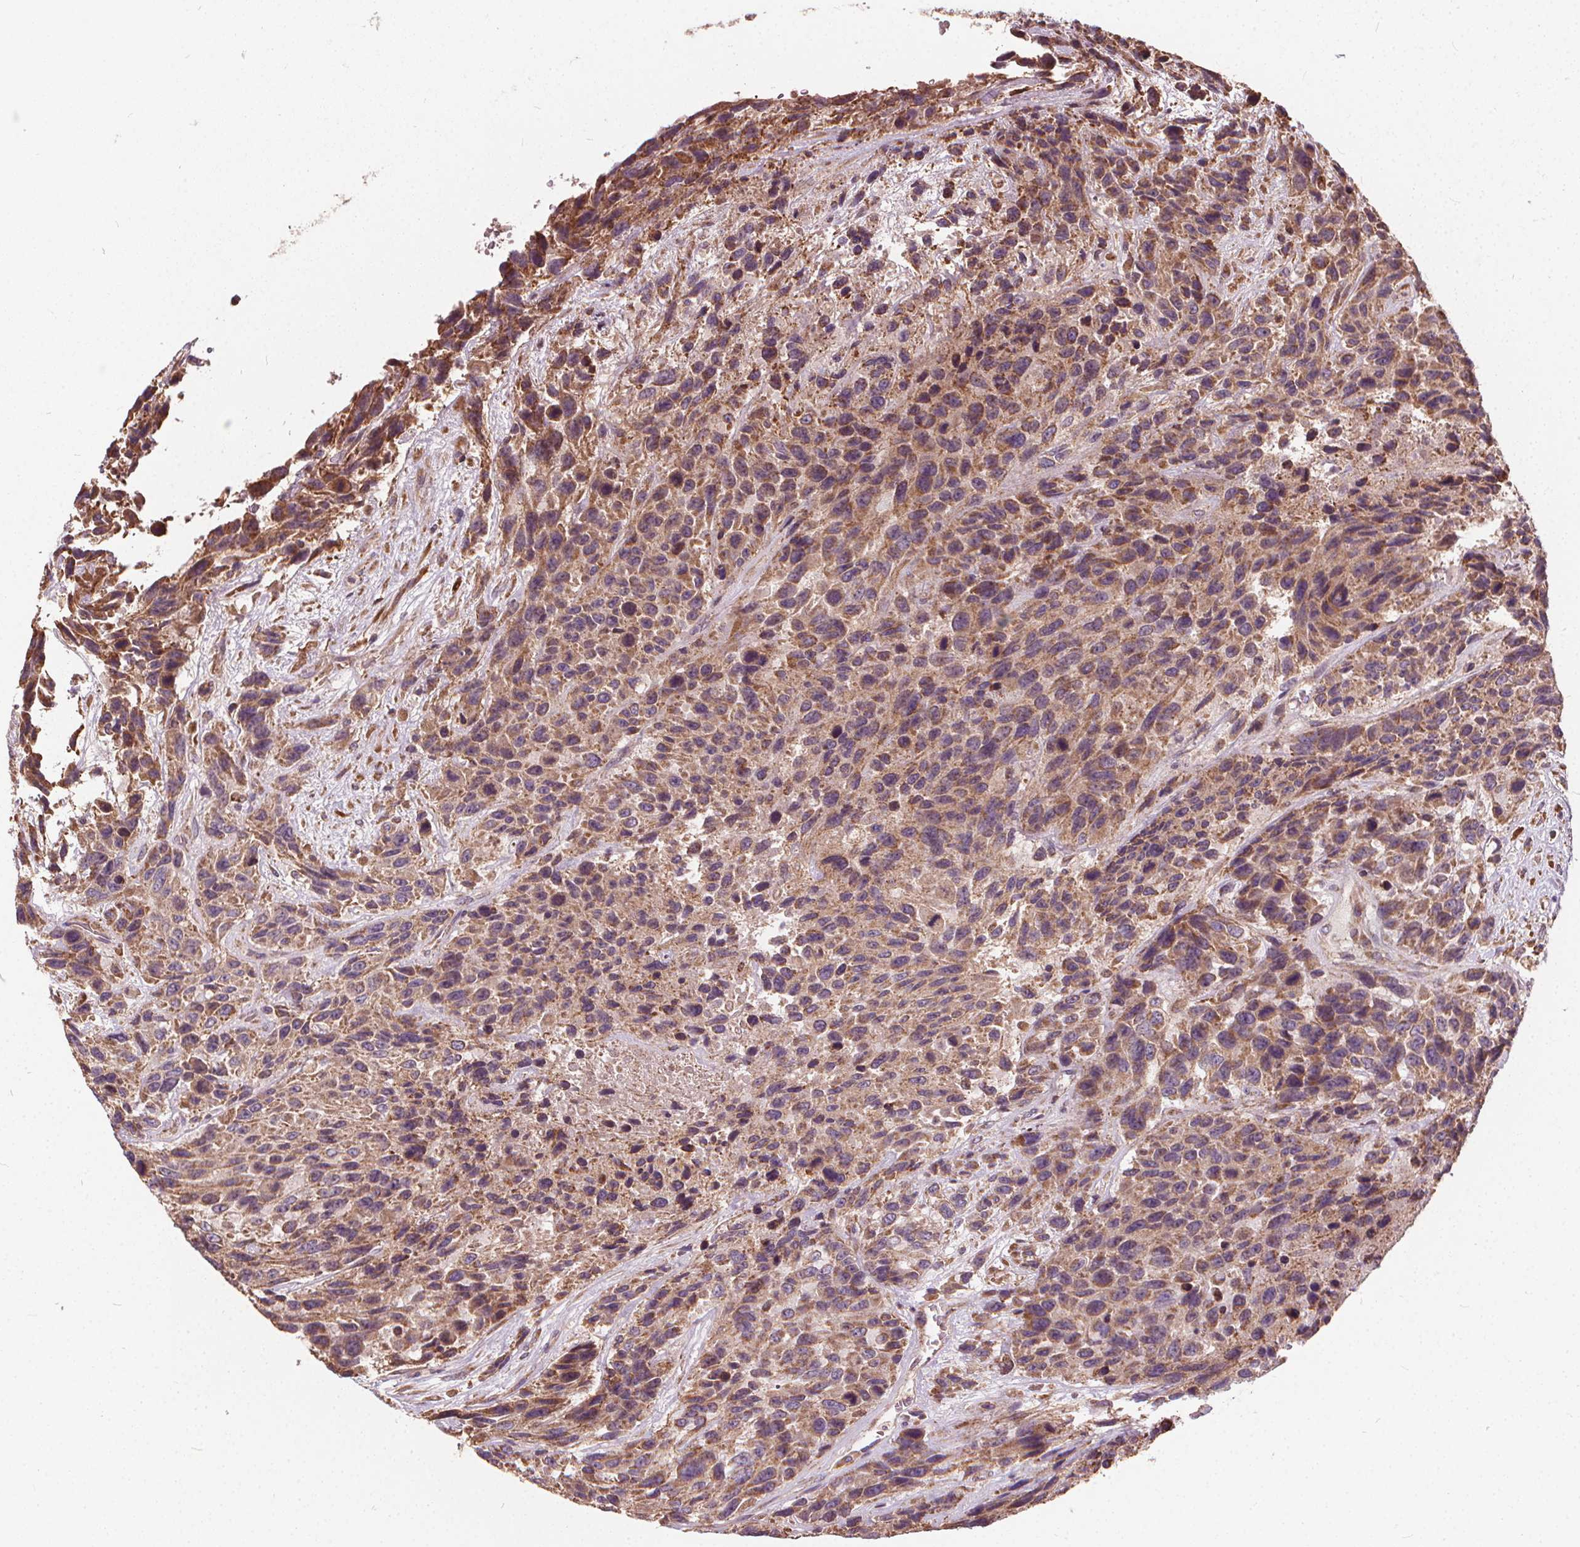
{"staining": {"intensity": "moderate", "quantity": ">75%", "location": "cytoplasmic/membranous"}, "tissue": "urothelial cancer", "cell_type": "Tumor cells", "image_type": "cancer", "snomed": [{"axis": "morphology", "description": "Urothelial carcinoma, High grade"}, {"axis": "topography", "description": "Urinary bladder"}], "caption": "IHC micrograph of urothelial cancer stained for a protein (brown), which exhibits medium levels of moderate cytoplasmic/membranous expression in approximately >75% of tumor cells.", "gene": "ORAI2", "patient": {"sex": "female", "age": 70}}